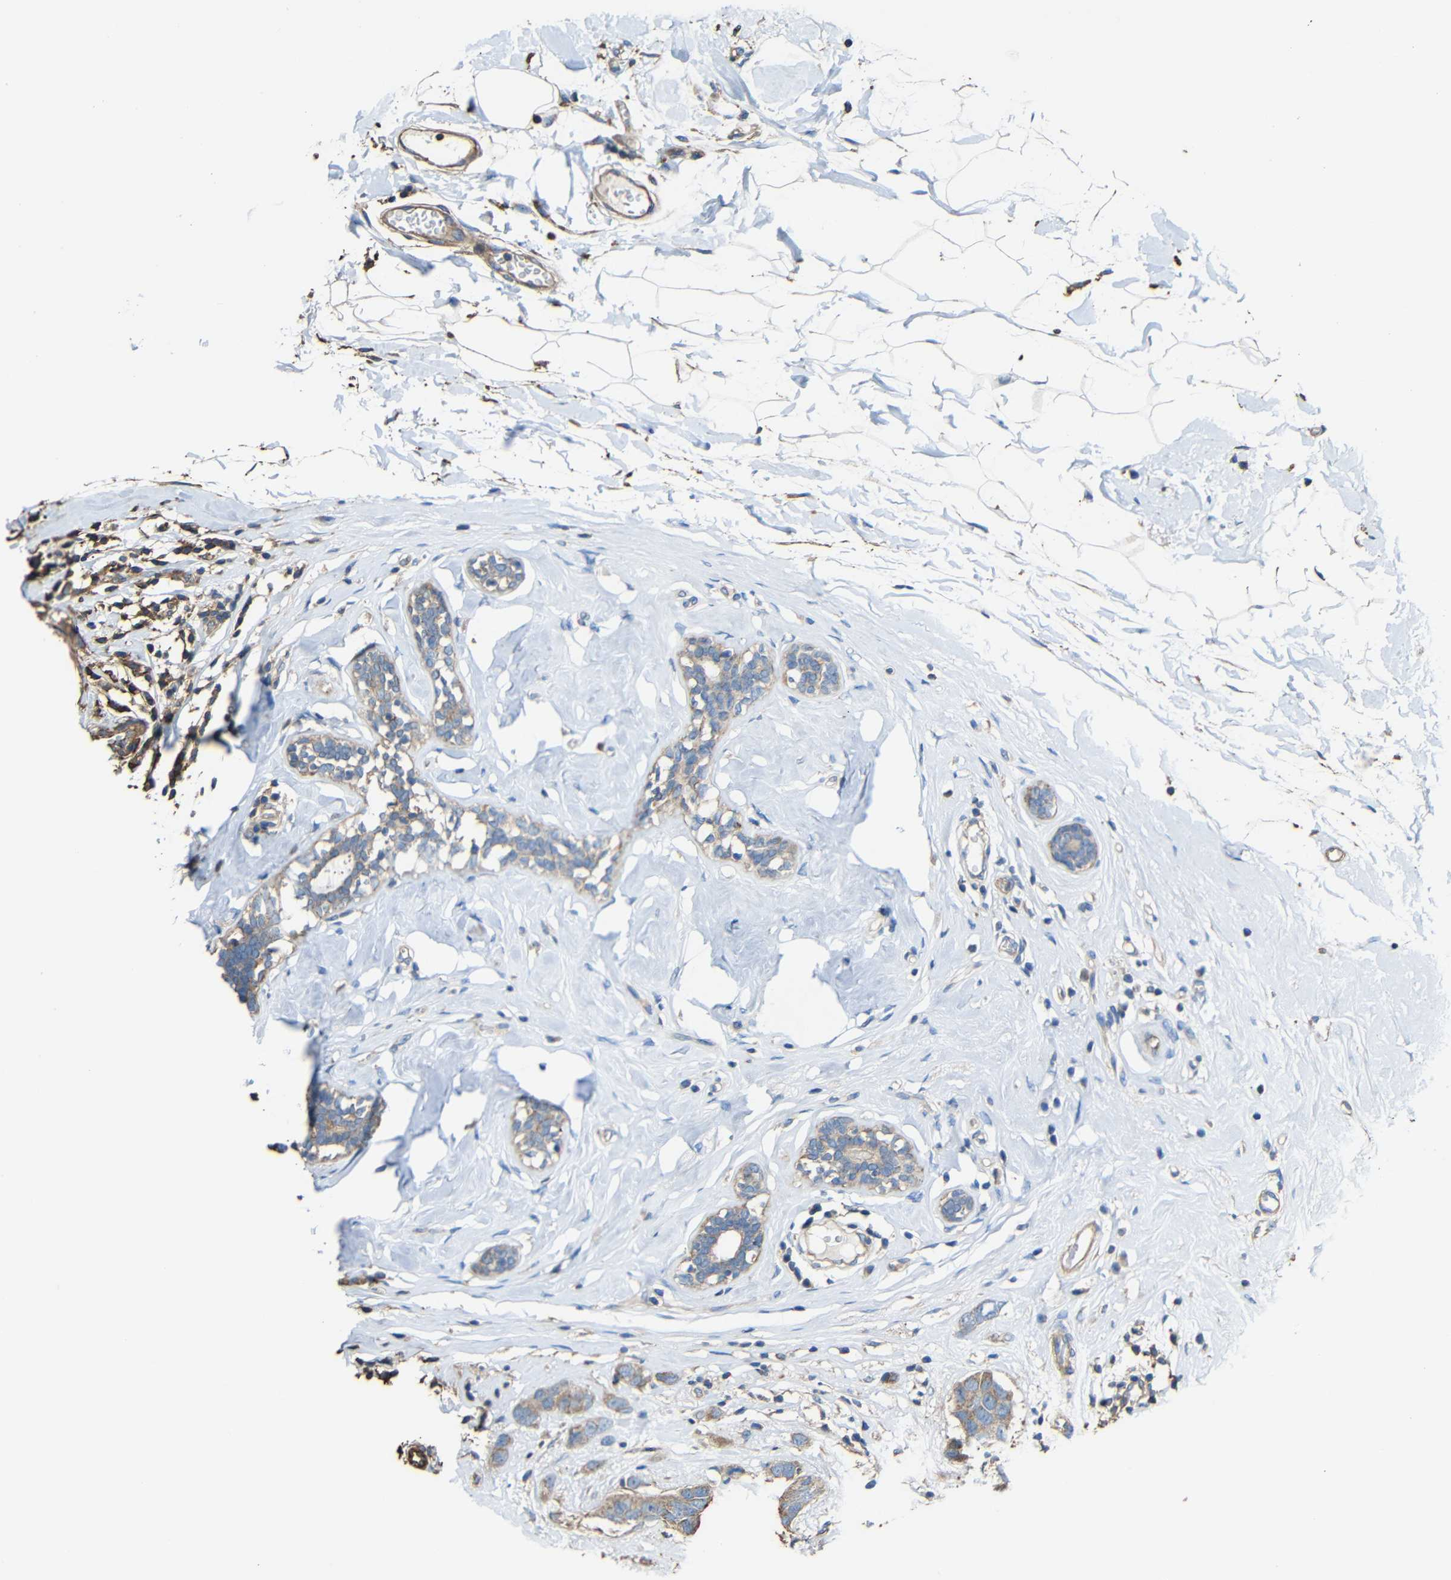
{"staining": {"intensity": "weak", "quantity": ">75%", "location": "cytoplasmic/membranous"}, "tissue": "breast cancer", "cell_type": "Tumor cells", "image_type": "cancer", "snomed": [{"axis": "morphology", "description": "Normal tissue, NOS"}, {"axis": "morphology", "description": "Duct carcinoma"}, {"axis": "topography", "description": "Breast"}], "caption": "Immunohistochemical staining of breast cancer (invasive ductal carcinoma) displays weak cytoplasmic/membranous protein expression in approximately >75% of tumor cells. The staining was performed using DAB to visualize the protein expression in brown, while the nuclei were stained in blue with hematoxylin (Magnification: 20x).", "gene": "RHOT2", "patient": {"sex": "female", "age": 50}}